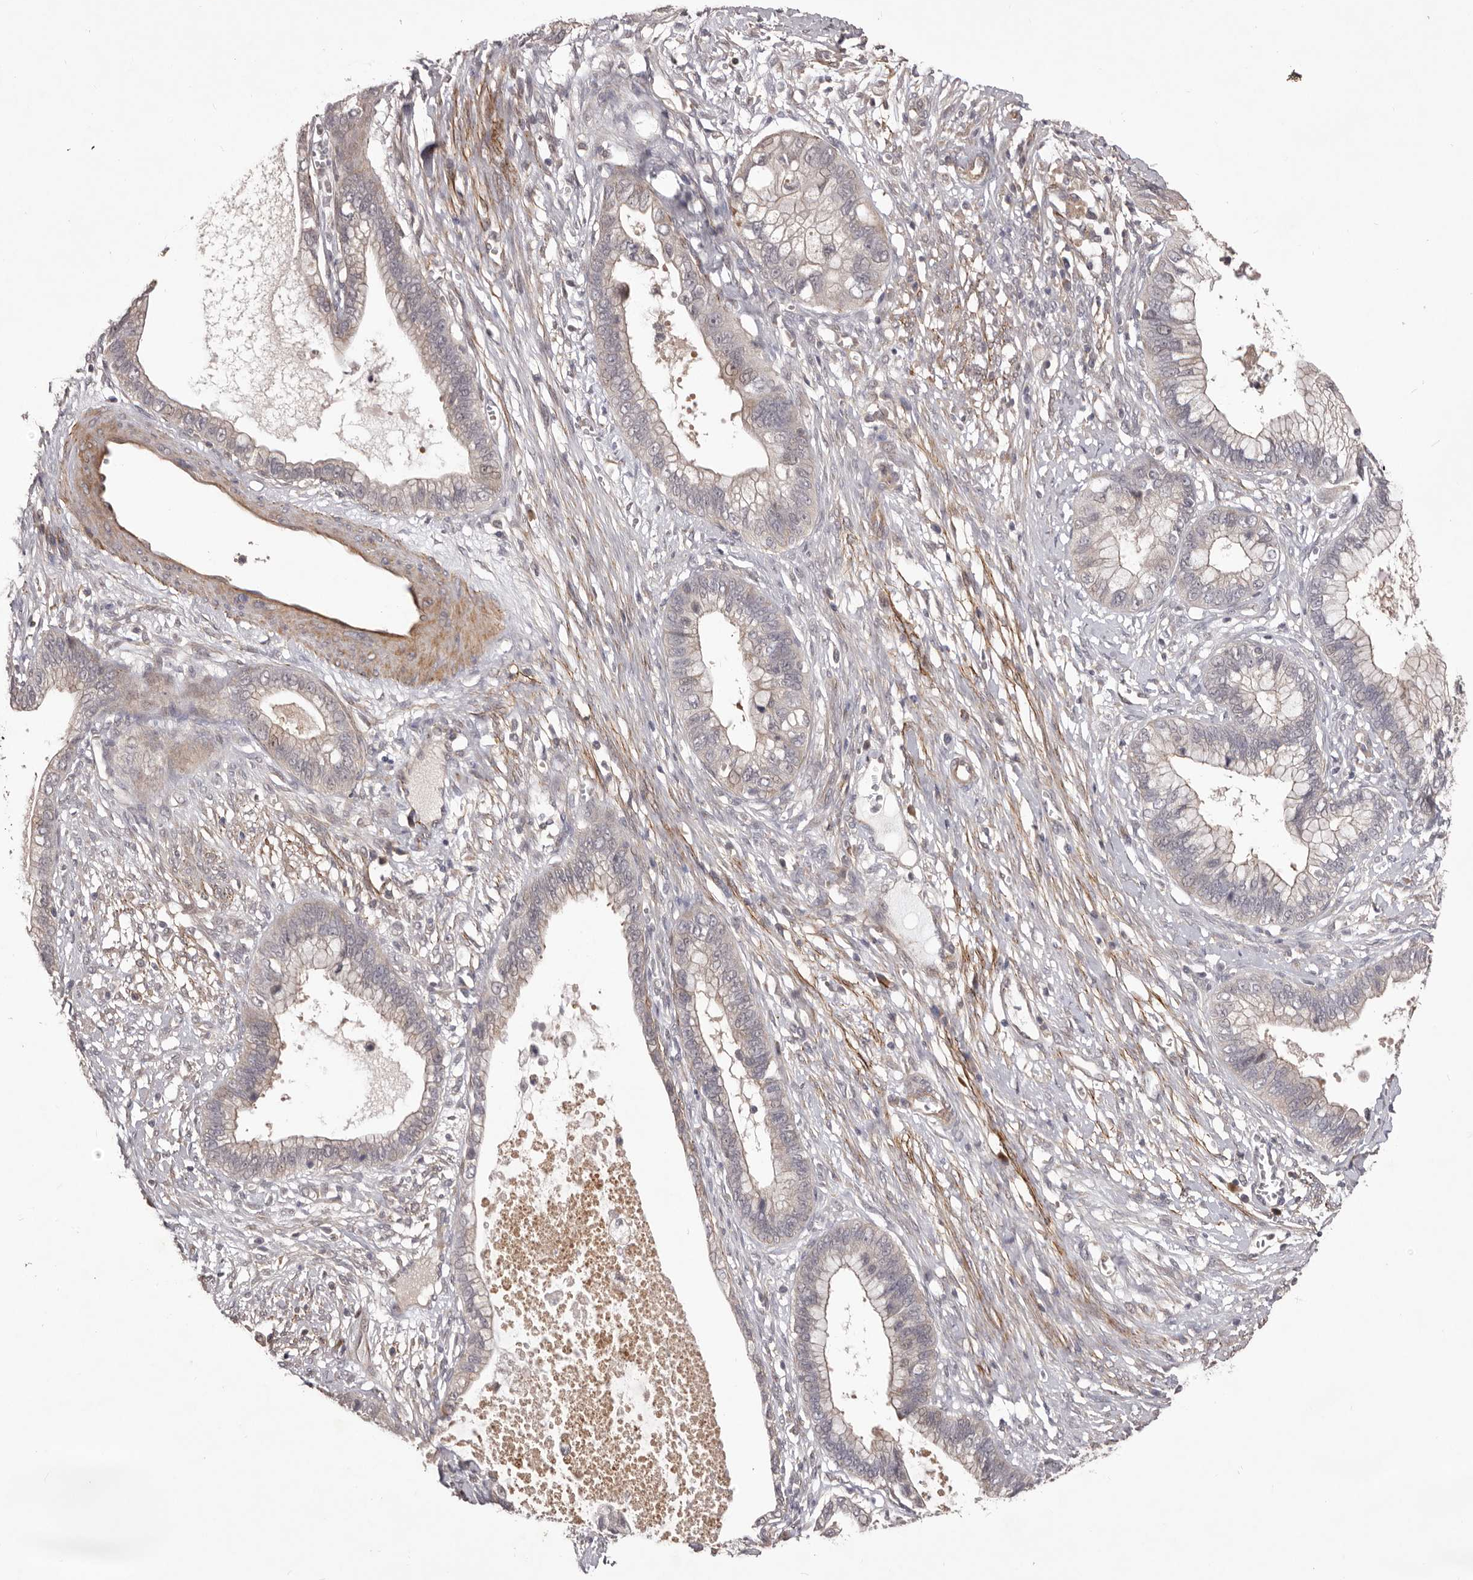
{"staining": {"intensity": "weak", "quantity": "<25%", "location": "cytoplasmic/membranous"}, "tissue": "cervical cancer", "cell_type": "Tumor cells", "image_type": "cancer", "snomed": [{"axis": "morphology", "description": "Adenocarcinoma, NOS"}, {"axis": "topography", "description": "Cervix"}], "caption": "IHC image of cervical cancer (adenocarcinoma) stained for a protein (brown), which exhibits no expression in tumor cells. (DAB immunohistochemistry (IHC) visualized using brightfield microscopy, high magnification).", "gene": "HBS1L", "patient": {"sex": "female", "age": 44}}